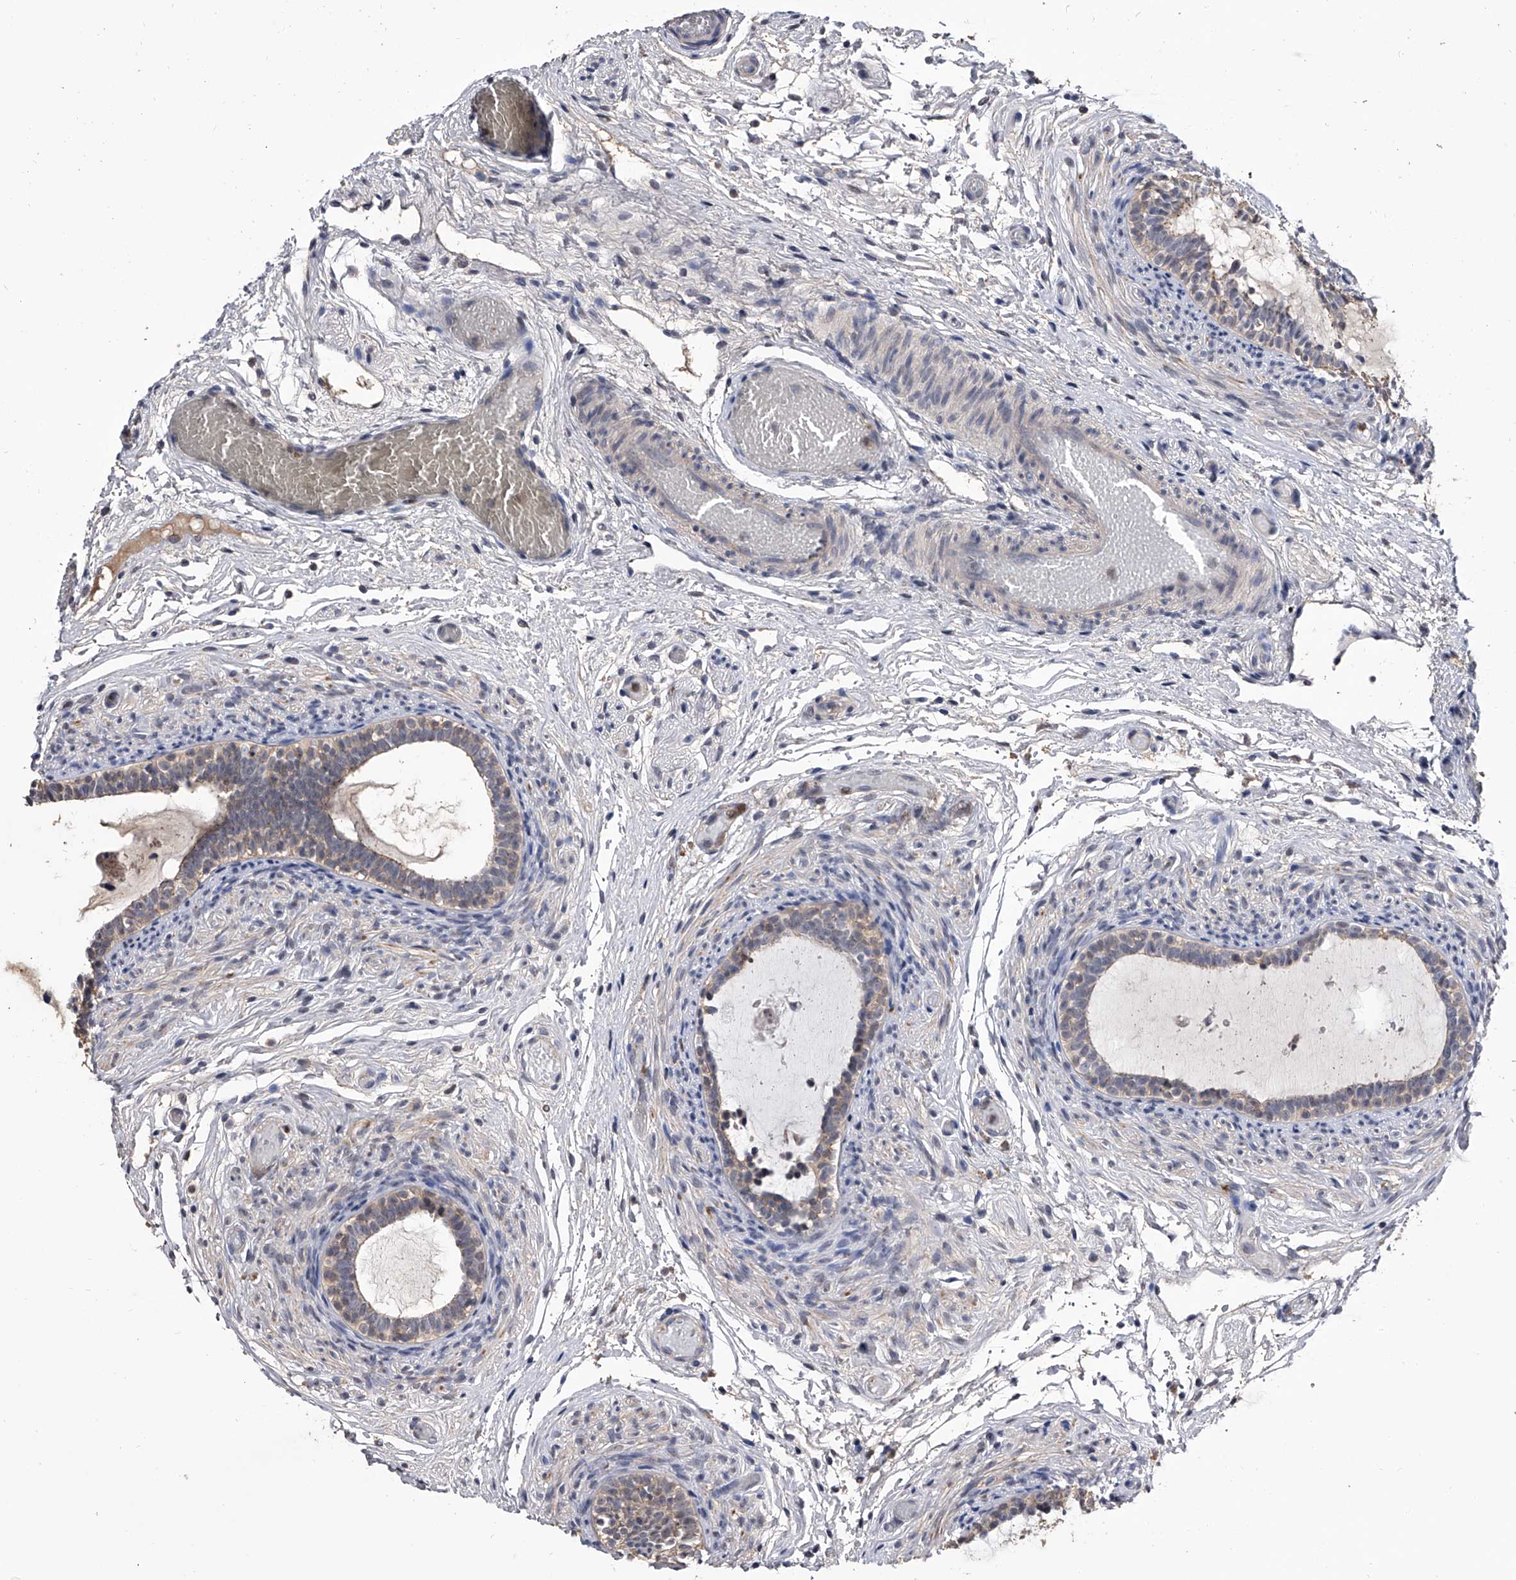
{"staining": {"intensity": "negative", "quantity": "none", "location": "none"}, "tissue": "epididymis", "cell_type": "Glandular cells", "image_type": "normal", "snomed": [{"axis": "morphology", "description": "Normal tissue, NOS"}, {"axis": "topography", "description": "Epididymis"}], "caption": "Photomicrograph shows no protein staining in glandular cells of benign epididymis. (Stains: DAB (3,3'-diaminobenzidine) immunohistochemistry (IHC) with hematoxylin counter stain, Microscopy: brightfield microscopy at high magnification).", "gene": "EFCAB7", "patient": {"sex": "male", "age": 5}}